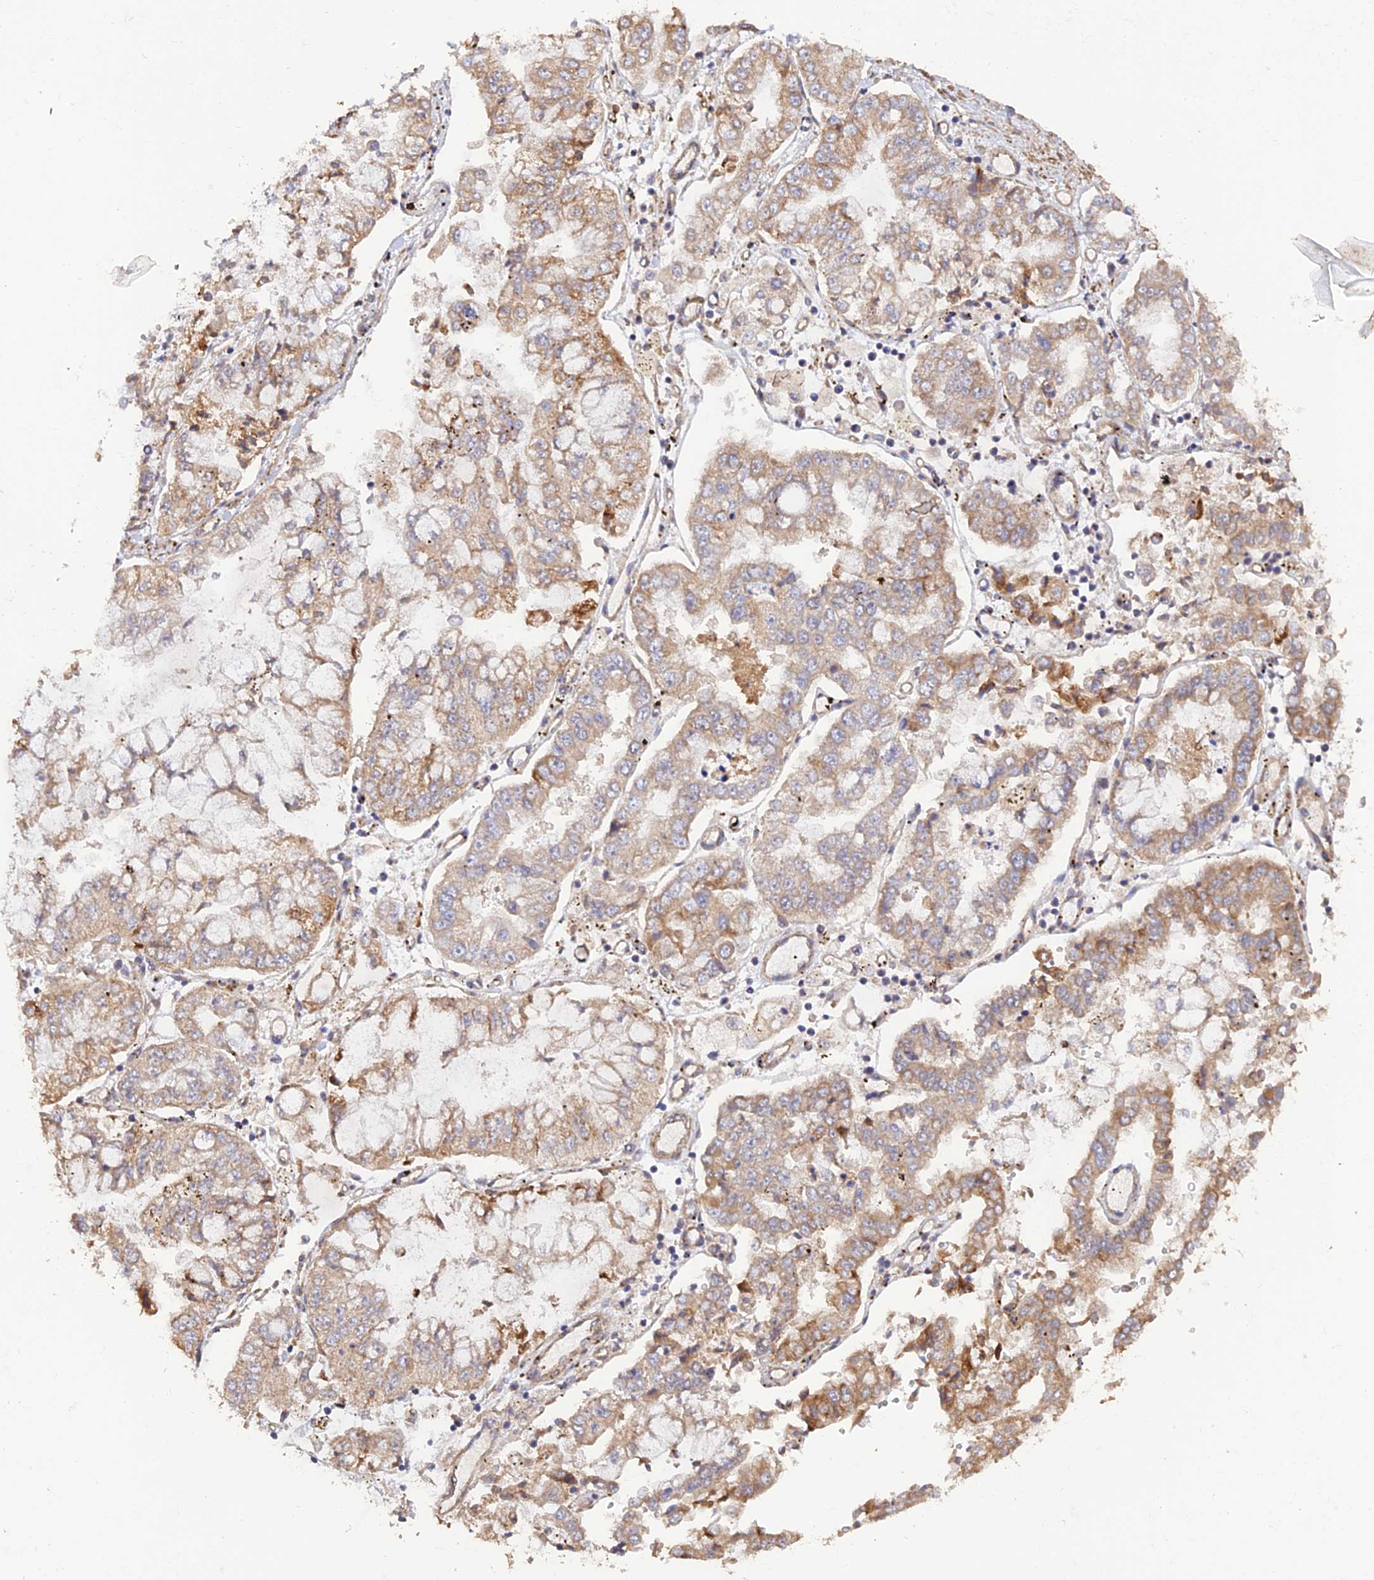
{"staining": {"intensity": "weak", "quantity": ">75%", "location": "cytoplasmic/membranous"}, "tissue": "stomach cancer", "cell_type": "Tumor cells", "image_type": "cancer", "snomed": [{"axis": "morphology", "description": "Adenocarcinoma, NOS"}, {"axis": "topography", "description": "Stomach"}], "caption": "A histopathology image of human adenocarcinoma (stomach) stained for a protein exhibits weak cytoplasmic/membranous brown staining in tumor cells.", "gene": "PAGR1", "patient": {"sex": "male", "age": 76}}